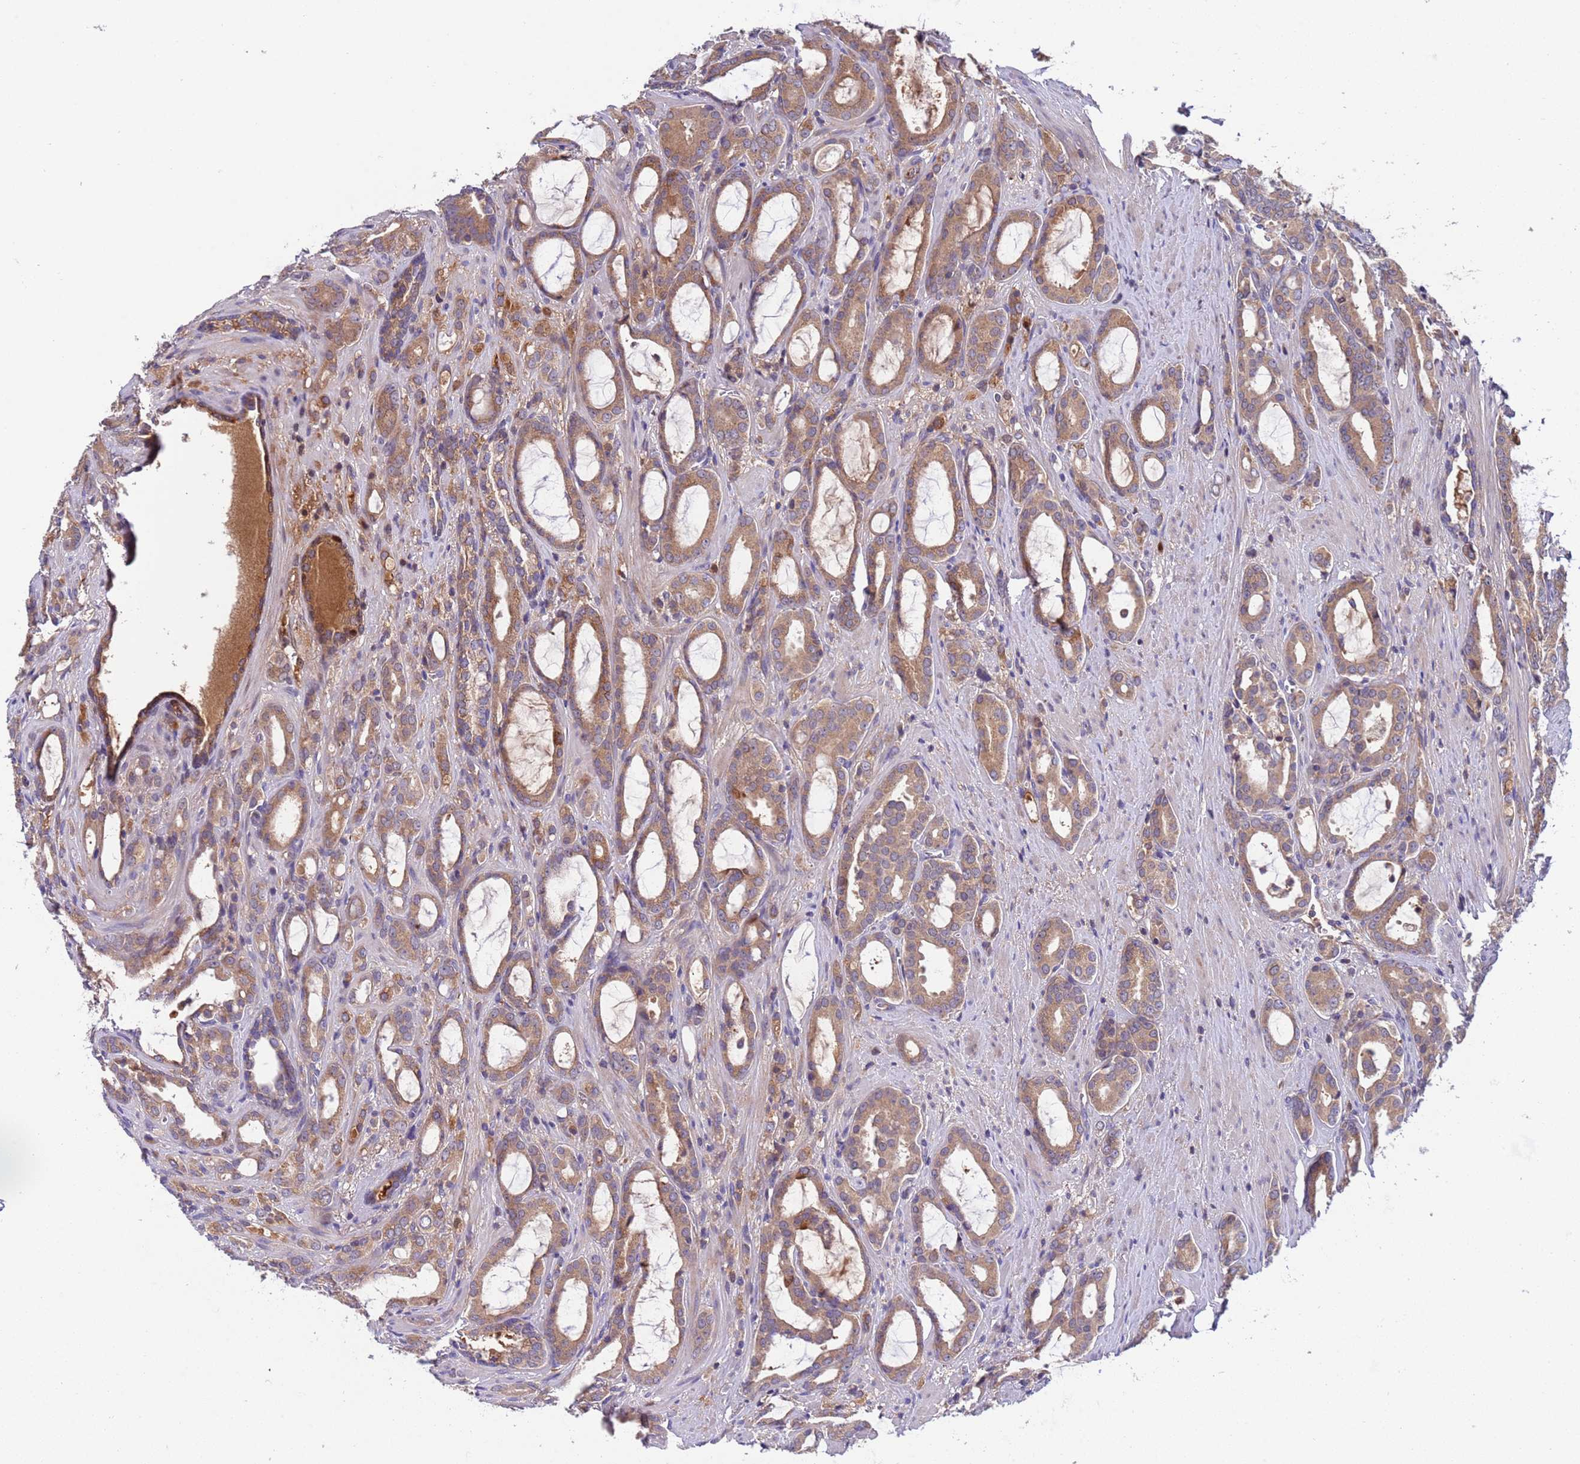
{"staining": {"intensity": "moderate", "quantity": ">75%", "location": "cytoplasmic/membranous"}, "tissue": "prostate cancer", "cell_type": "Tumor cells", "image_type": "cancer", "snomed": [{"axis": "morphology", "description": "Adenocarcinoma, High grade"}, {"axis": "topography", "description": "Prostate"}], "caption": "A brown stain labels moderate cytoplasmic/membranous staining of a protein in human high-grade adenocarcinoma (prostate) tumor cells.", "gene": "PARP16", "patient": {"sex": "male", "age": 72}}